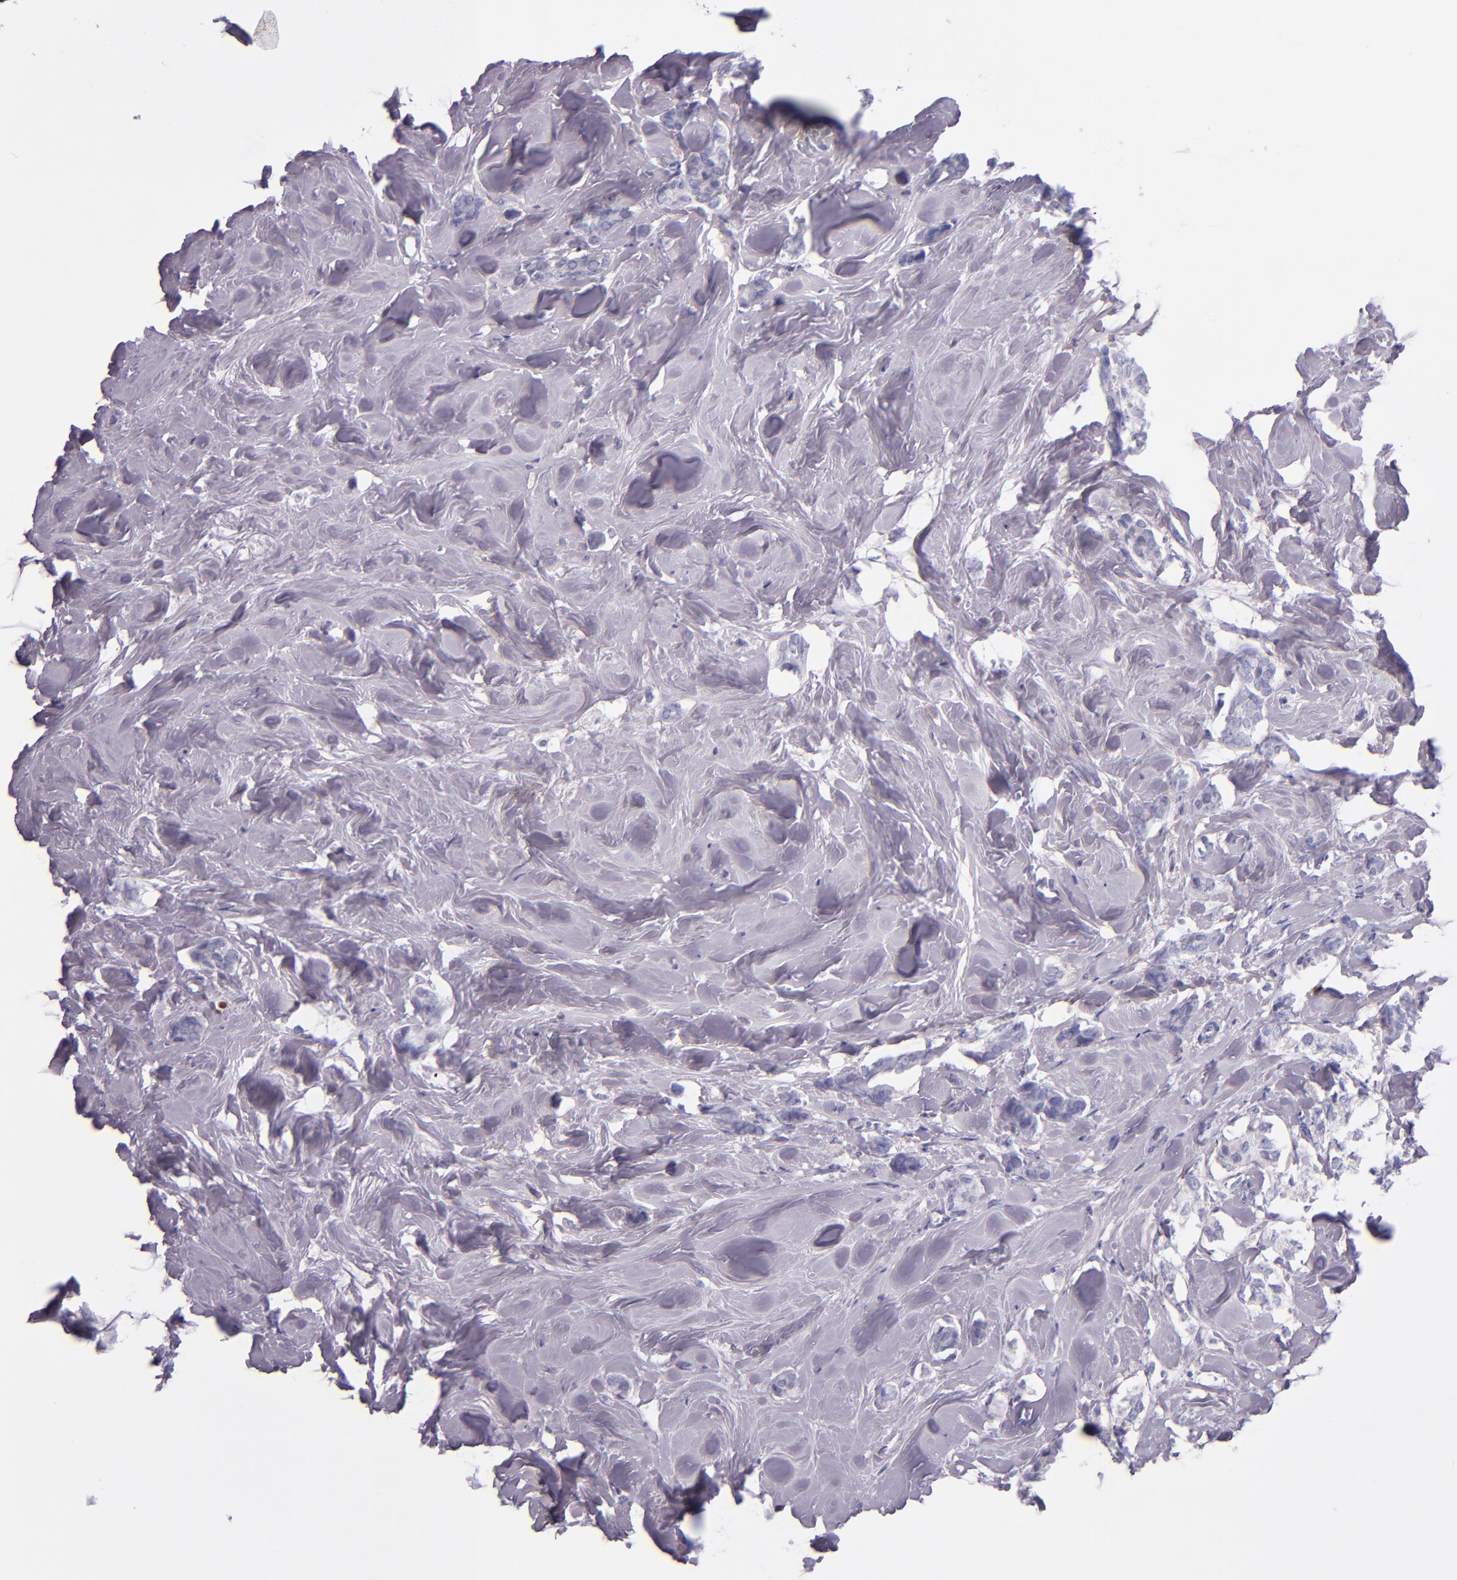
{"staining": {"intensity": "negative", "quantity": "none", "location": "none"}, "tissue": "breast cancer", "cell_type": "Tumor cells", "image_type": "cancer", "snomed": [{"axis": "morphology", "description": "Duct carcinoma"}, {"axis": "topography", "description": "Breast"}], "caption": "Immunohistochemistry (IHC) of human breast intraductal carcinoma demonstrates no expression in tumor cells. (DAB (3,3'-diaminobenzidine) immunohistochemistry with hematoxylin counter stain).", "gene": "IRF4", "patient": {"sex": "female", "age": 84}}